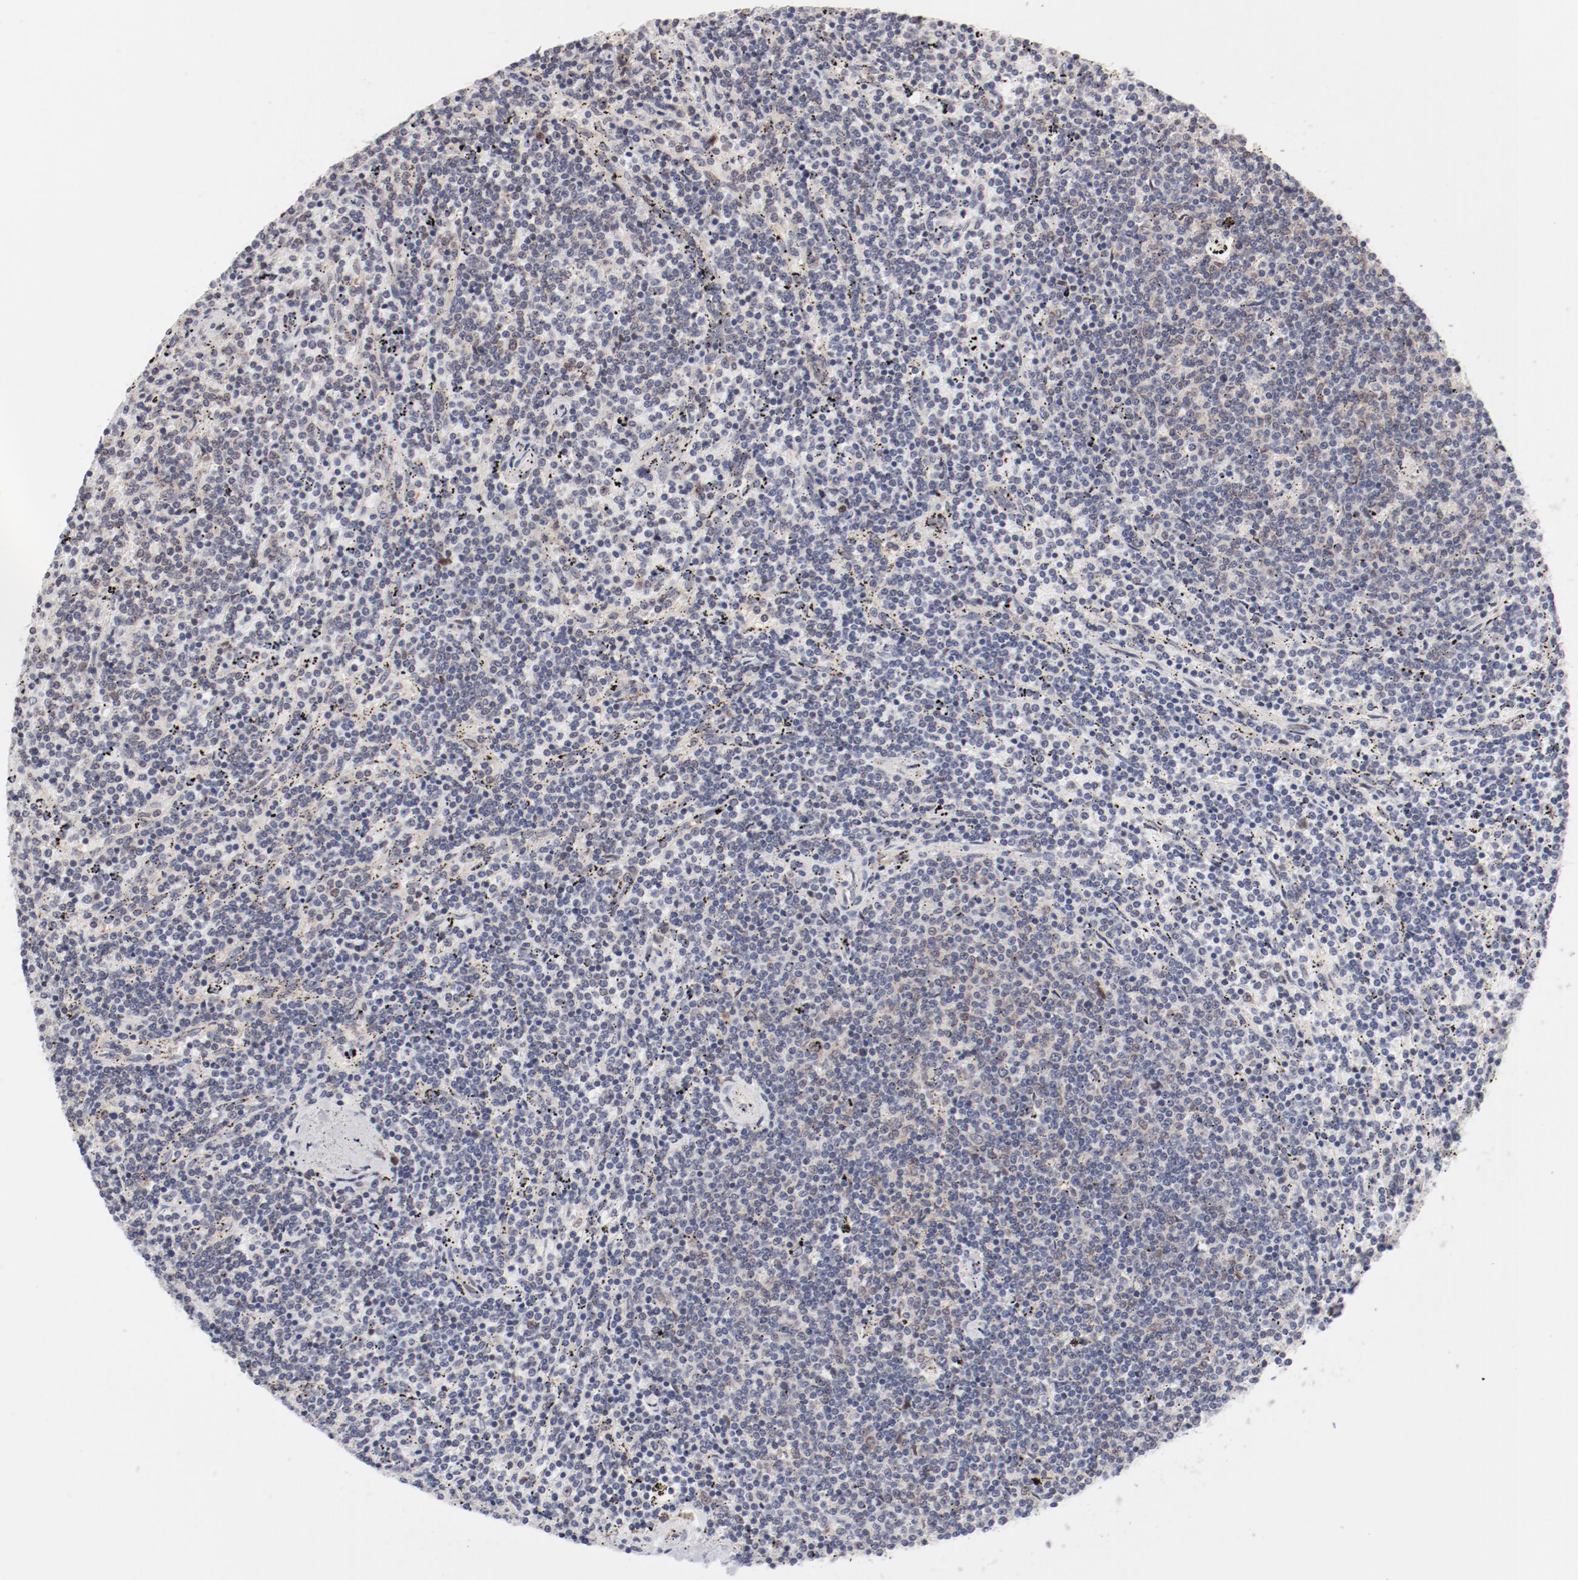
{"staining": {"intensity": "negative", "quantity": "none", "location": "none"}, "tissue": "lymphoma", "cell_type": "Tumor cells", "image_type": "cancer", "snomed": [{"axis": "morphology", "description": "Malignant lymphoma, non-Hodgkin's type, Low grade"}, {"axis": "topography", "description": "Spleen"}], "caption": "Low-grade malignant lymphoma, non-Hodgkin's type stained for a protein using immunohistochemistry exhibits no expression tumor cells.", "gene": "RPL12", "patient": {"sex": "female", "age": 50}}